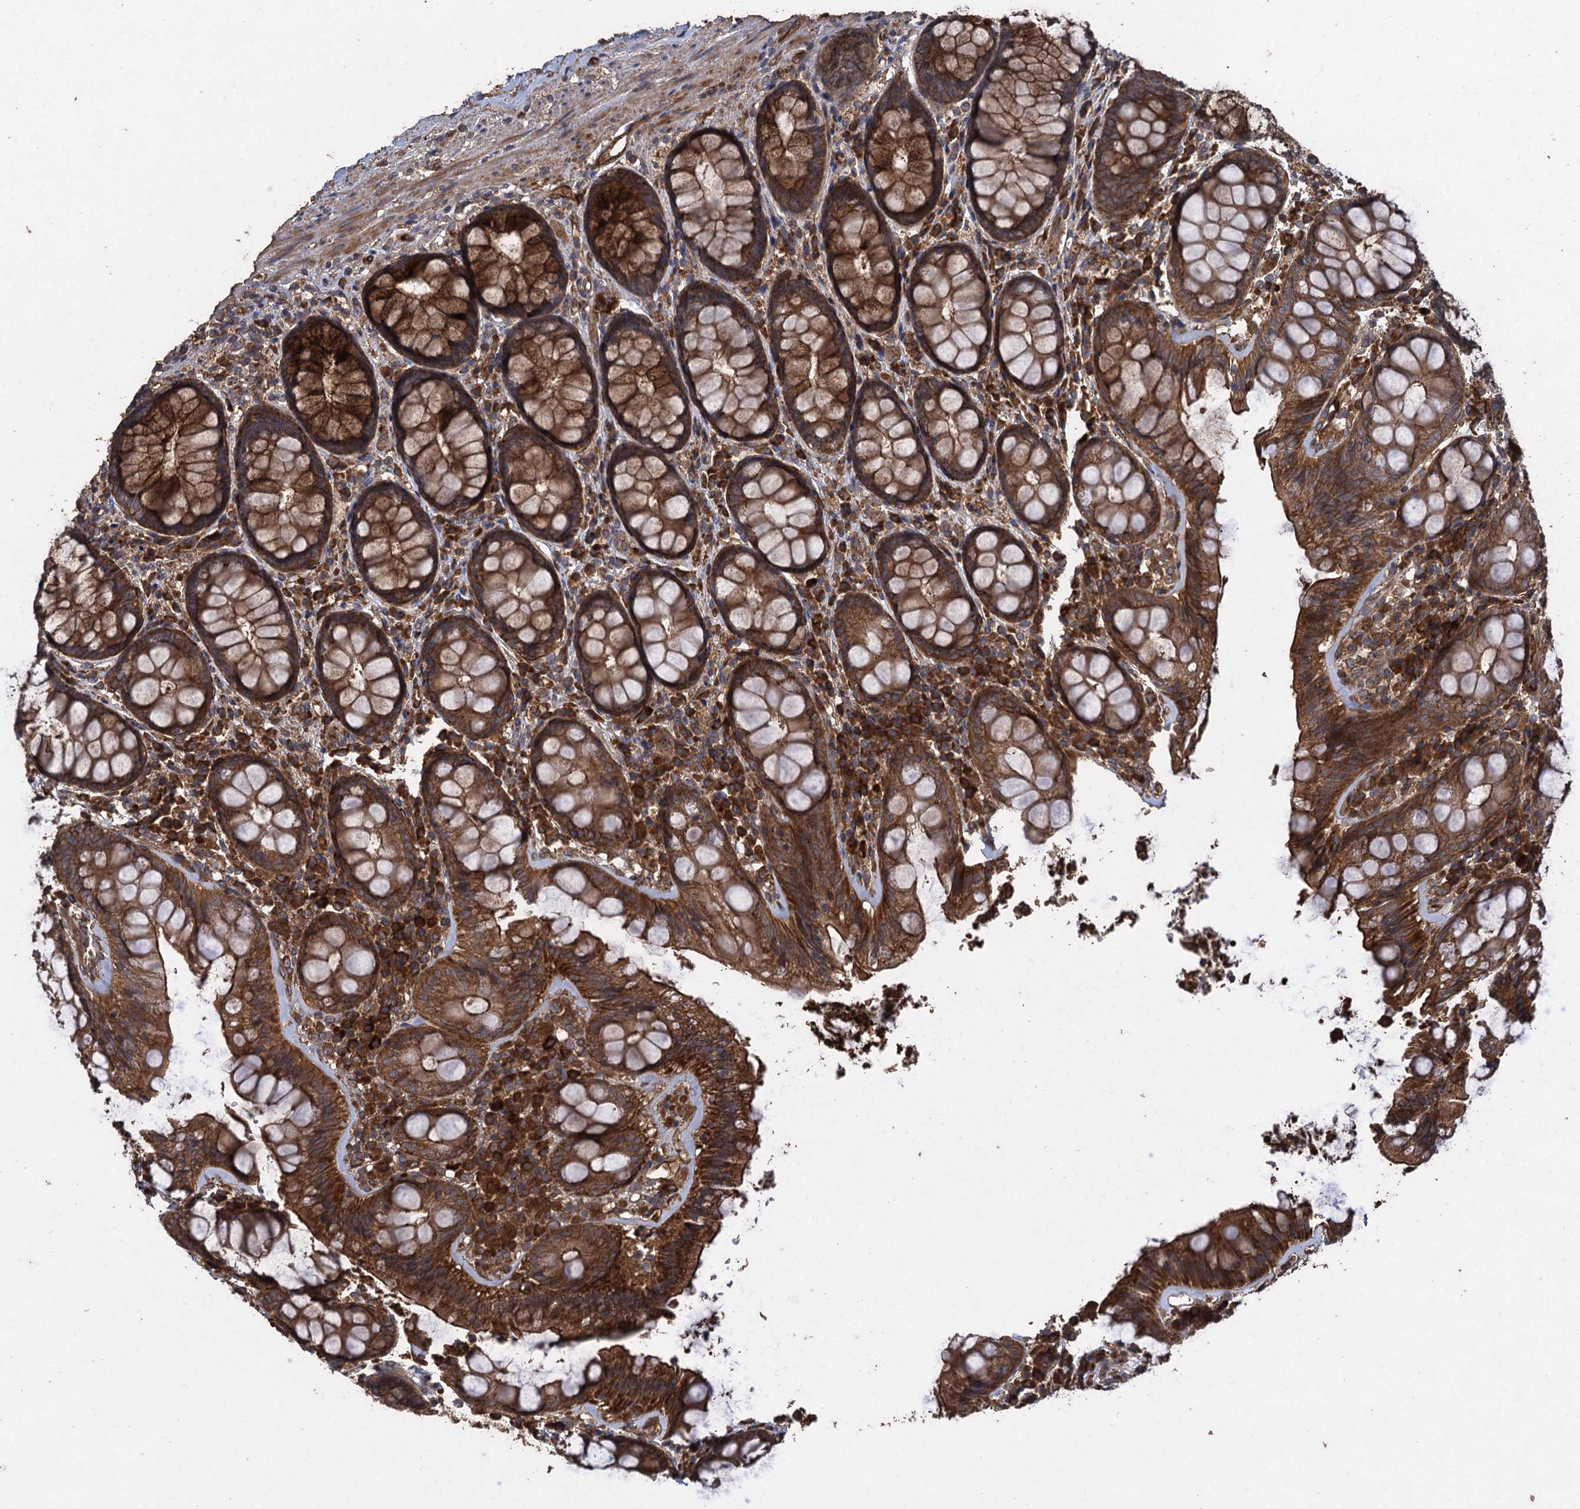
{"staining": {"intensity": "strong", "quantity": ">75%", "location": "cytoplasmic/membranous"}, "tissue": "rectum", "cell_type": "Glandular cells", "image_type": "normal", "snomed": [{"axis": "morphology", "description": "Normal tissue, NOS"}, {"axis": "topography", "description": "Rectum"}], "caption": "Immunohistochemical staining of benign rectum shows high levels of strong cytoplasmic/membranous staining in about >75% of glandular cells.", "gene": "TXNDC11", "patient": {"sex": "male", "age": 83}}